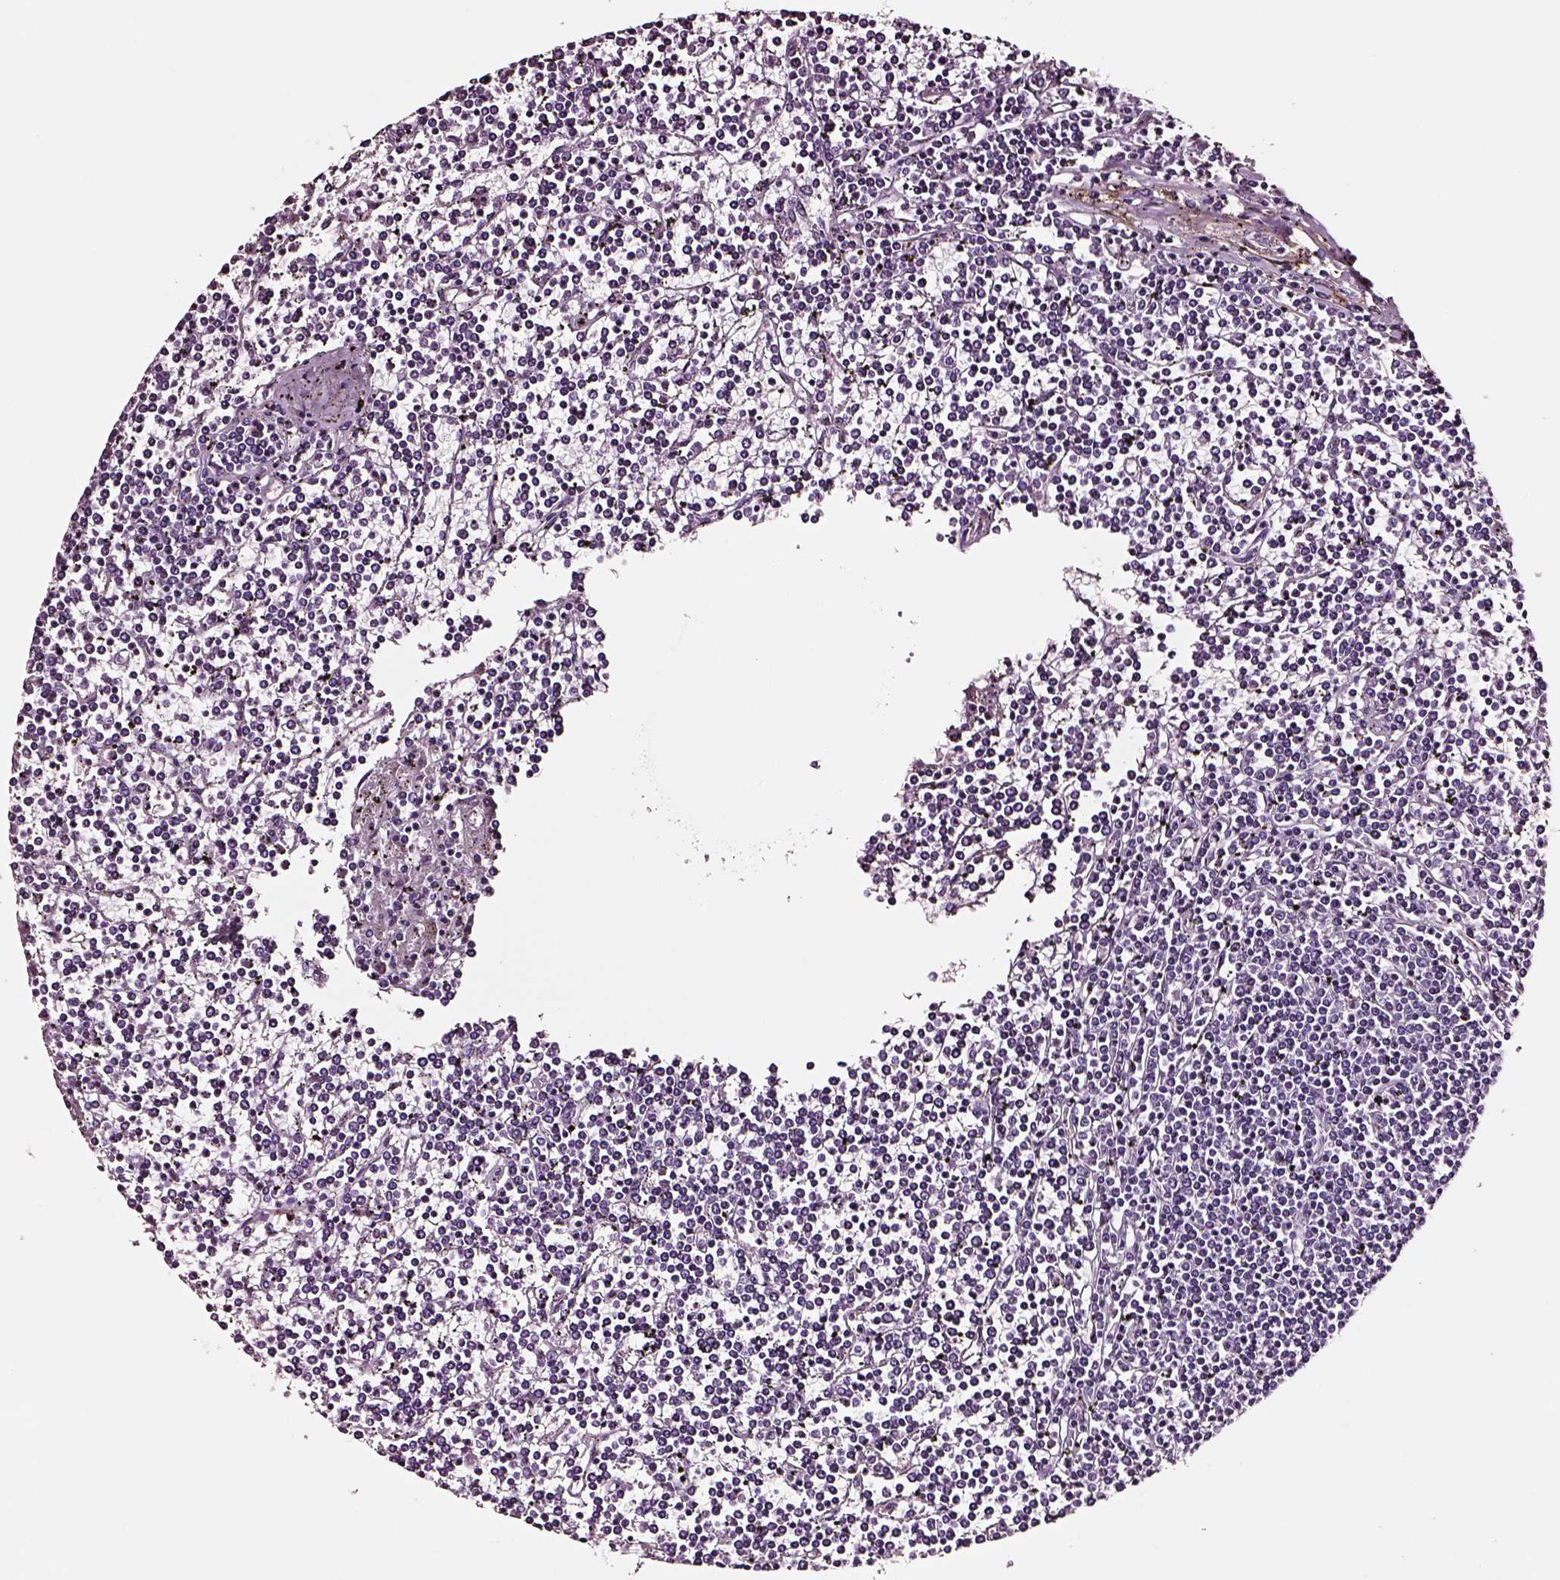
{"staining": {"intensity": "negative", "quantity": "none", "location": "none"}, "tissue": "lymphoma", "cell_type": "Tumor cells", "image_type": "cancer", "snomed": [{"axis": "morphology", "description": "Malignant lymphoma, non-Hodgkin's type, Low grade"}, {"axis": "topography", "description": "Spleen"}], "caption": "Protein analysis of lymphoma exhibits no significant staining in tumor cells.", "gene": "DPEP1", "patient": {"sex": "female", "age": 19}}